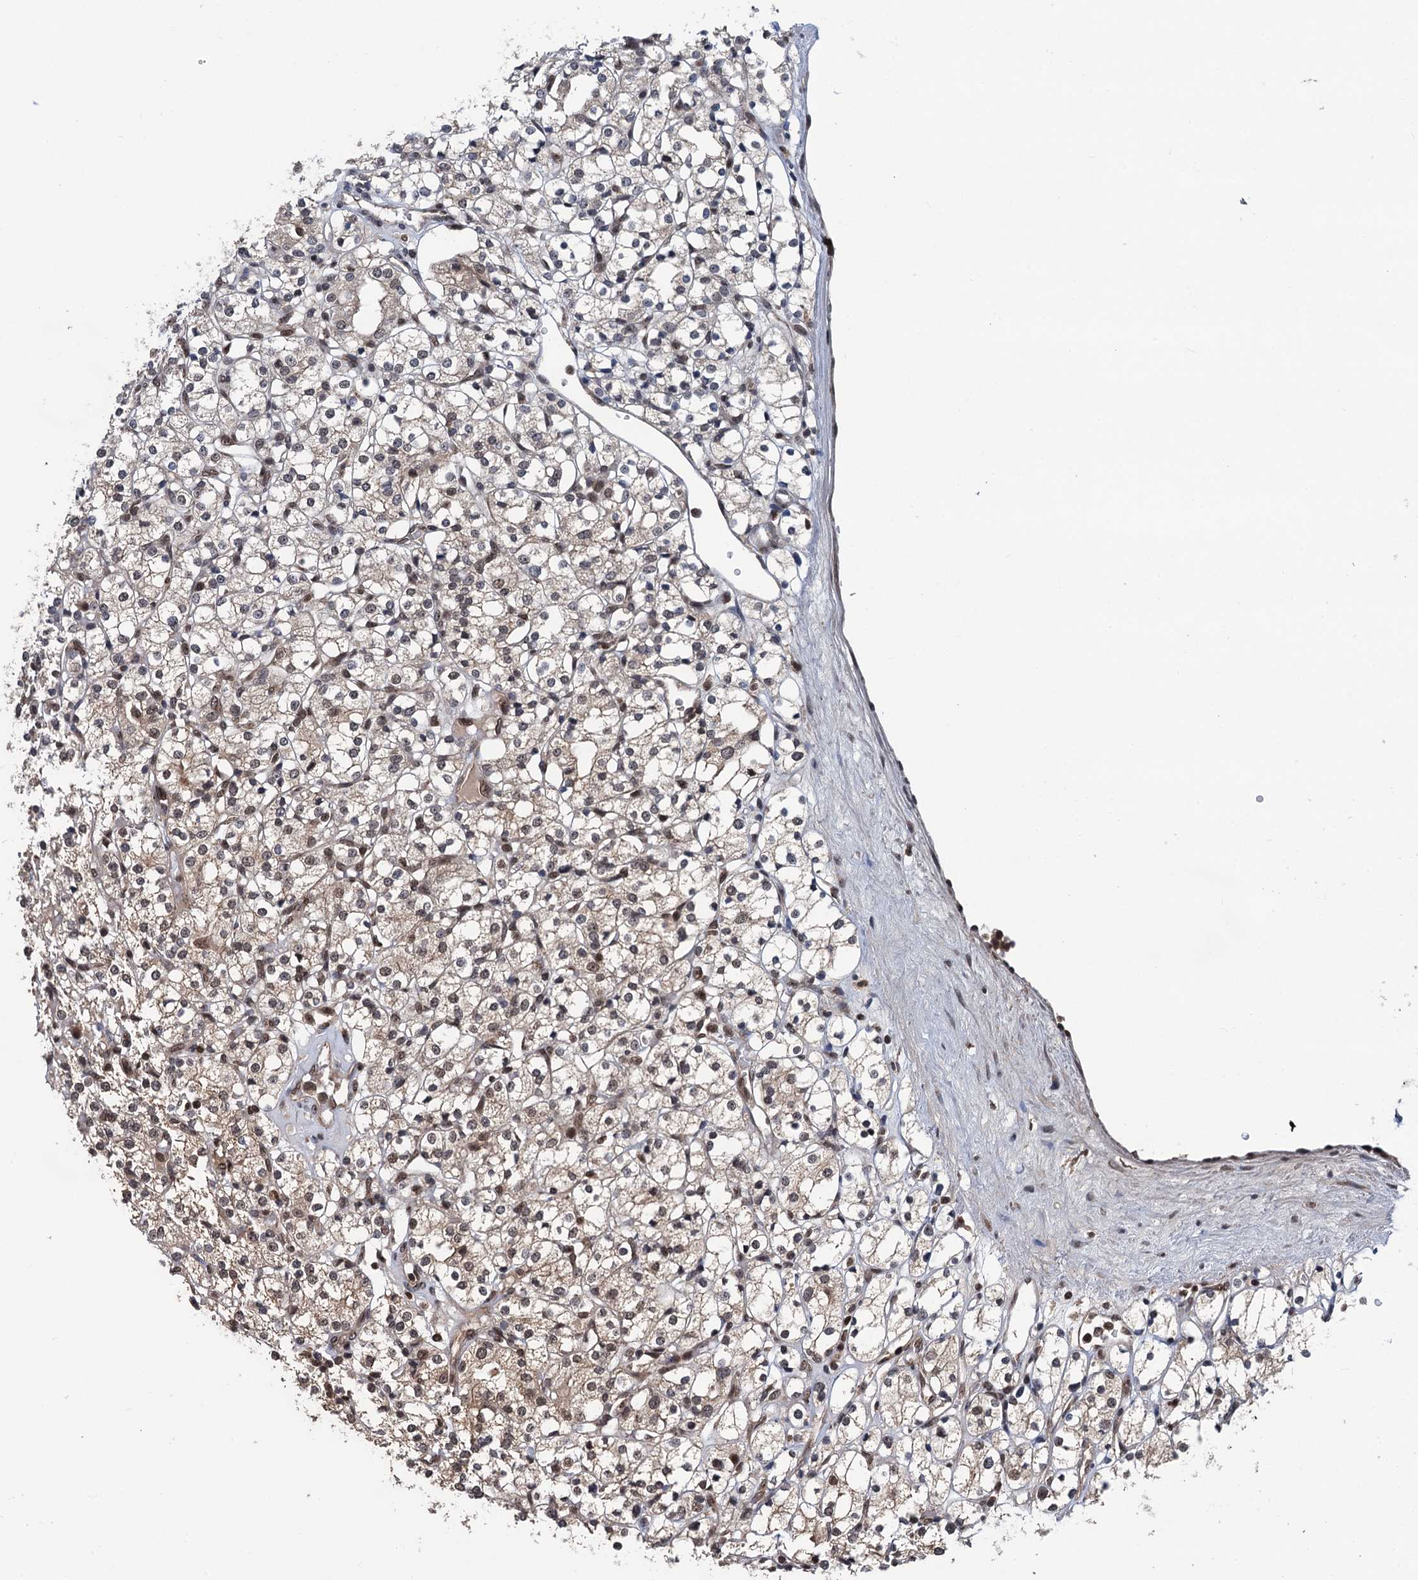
{"staining": {"intensity": "weak", "quantity": "<25%", "location": "cytoplasmic/membranous,nuclear"}, "tissue": "renal cancer", "cell_type": "Tumor cells", "image_type": "cancer", "snomed": [{"axis": "morphology", "description": "Adenocarcinoma, NOS"}, {"axis": "topography", "description": "Kidney"}], "caption": "Immunohistochemical staining of human renal adenocarcinoma exhibits no significant positivity in tumor cells. The staining is performed using DAB brown chromogen with nuclei counter-stained in using hematoxylin.", "gene": "RASSF4", "patient": {"sex": "male", "age": 77}}